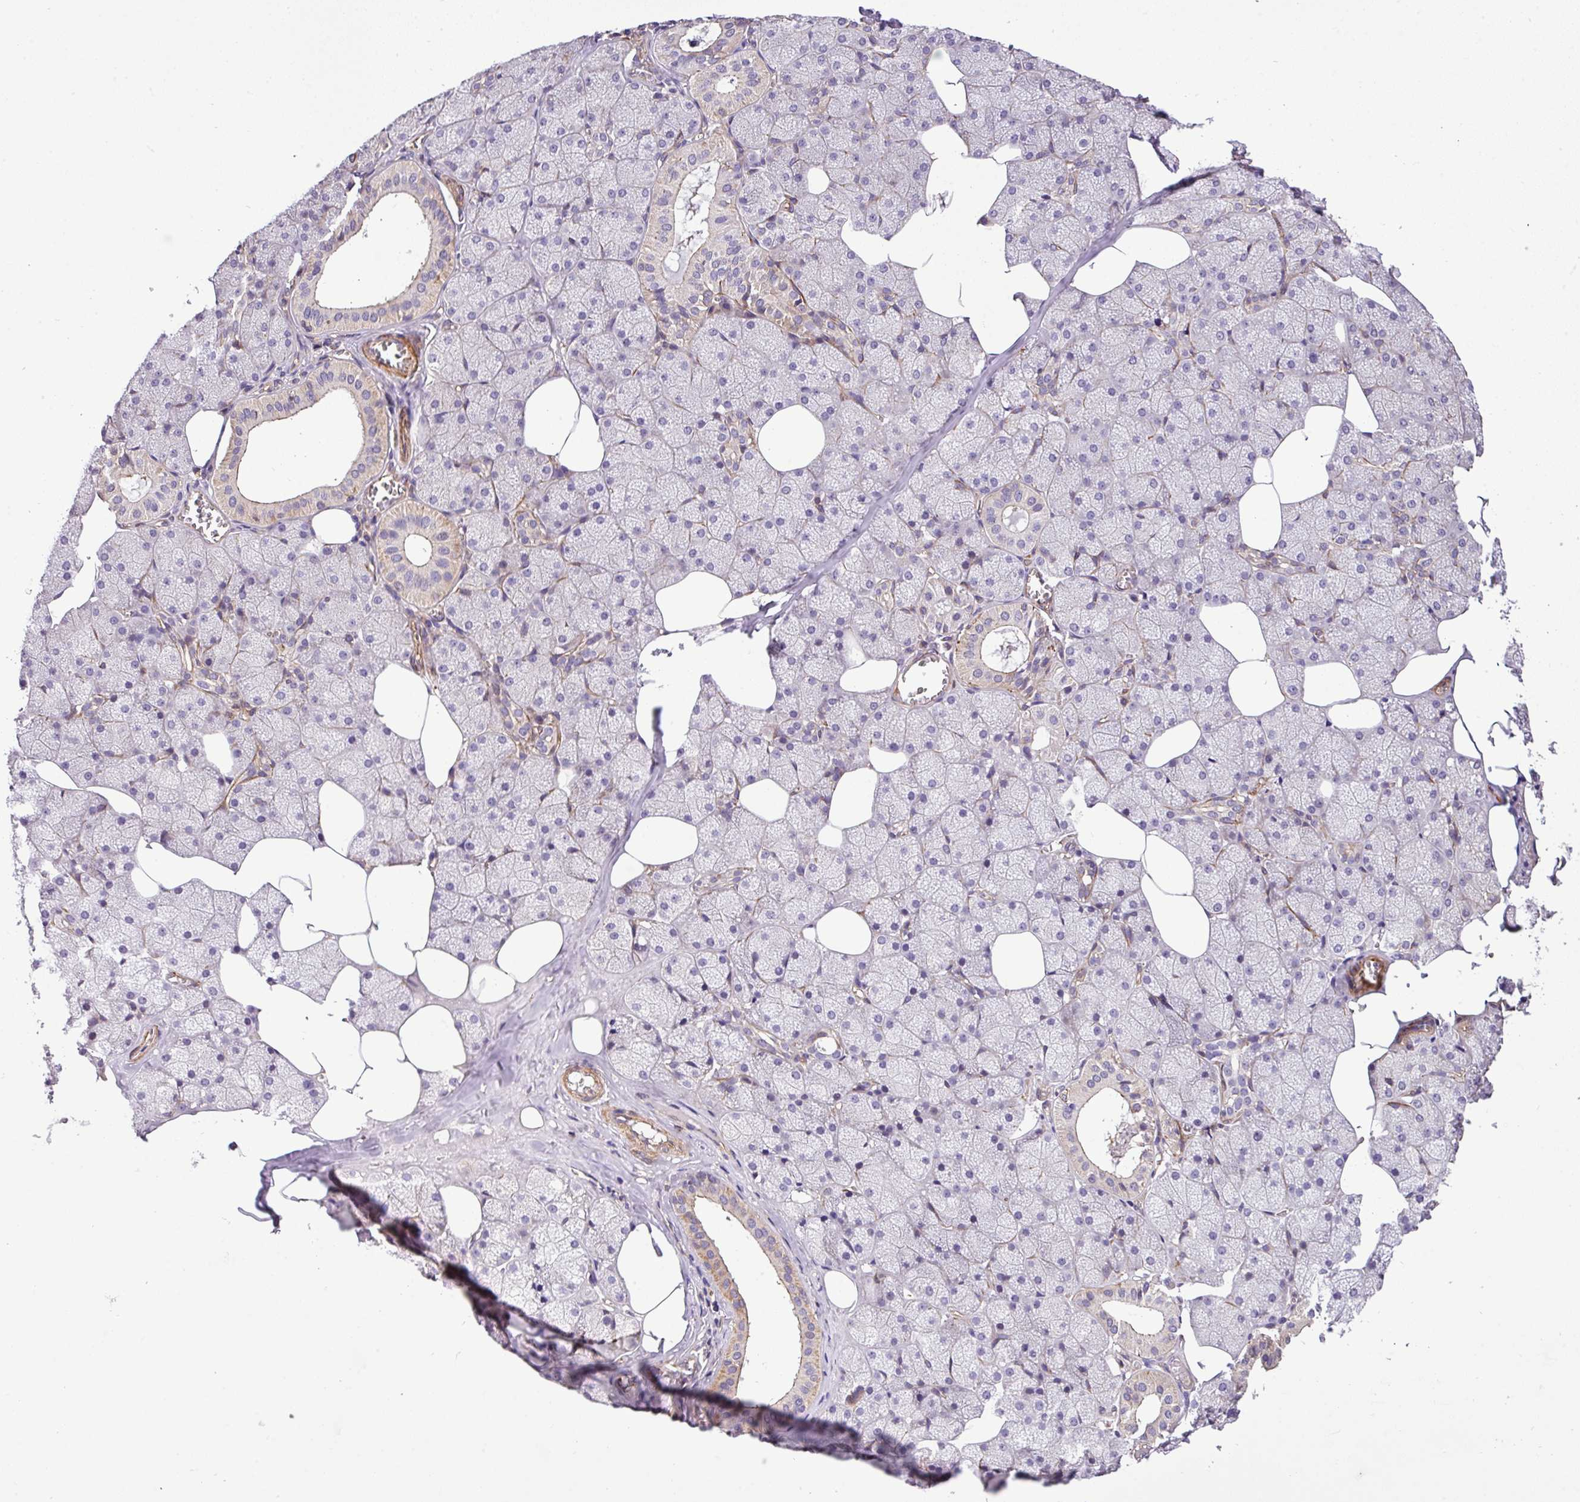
{"staining": {"intensity": "weak", "quantity": "<25%", "location": "cytoplasmic/membranous"}, "tissue": "salivary gland", "cell_type": "Glandular cells", "image_type": "normal", "snomed": [{"axis": "morphology", "description": "Normal tissue, NOS"}, {"axis": "topography", "description": "Salivary gland"}, {"axis": "topography", "description": "Peripheral nerve tissue"}], "caption": "DAB (3,3'-diaminobenzidine) immunohistochemical staining of normal salivary gland displays no significant staining in glandular cells.", "gene": "CASS4", "patient": {"sex": "male", "age": 38}}